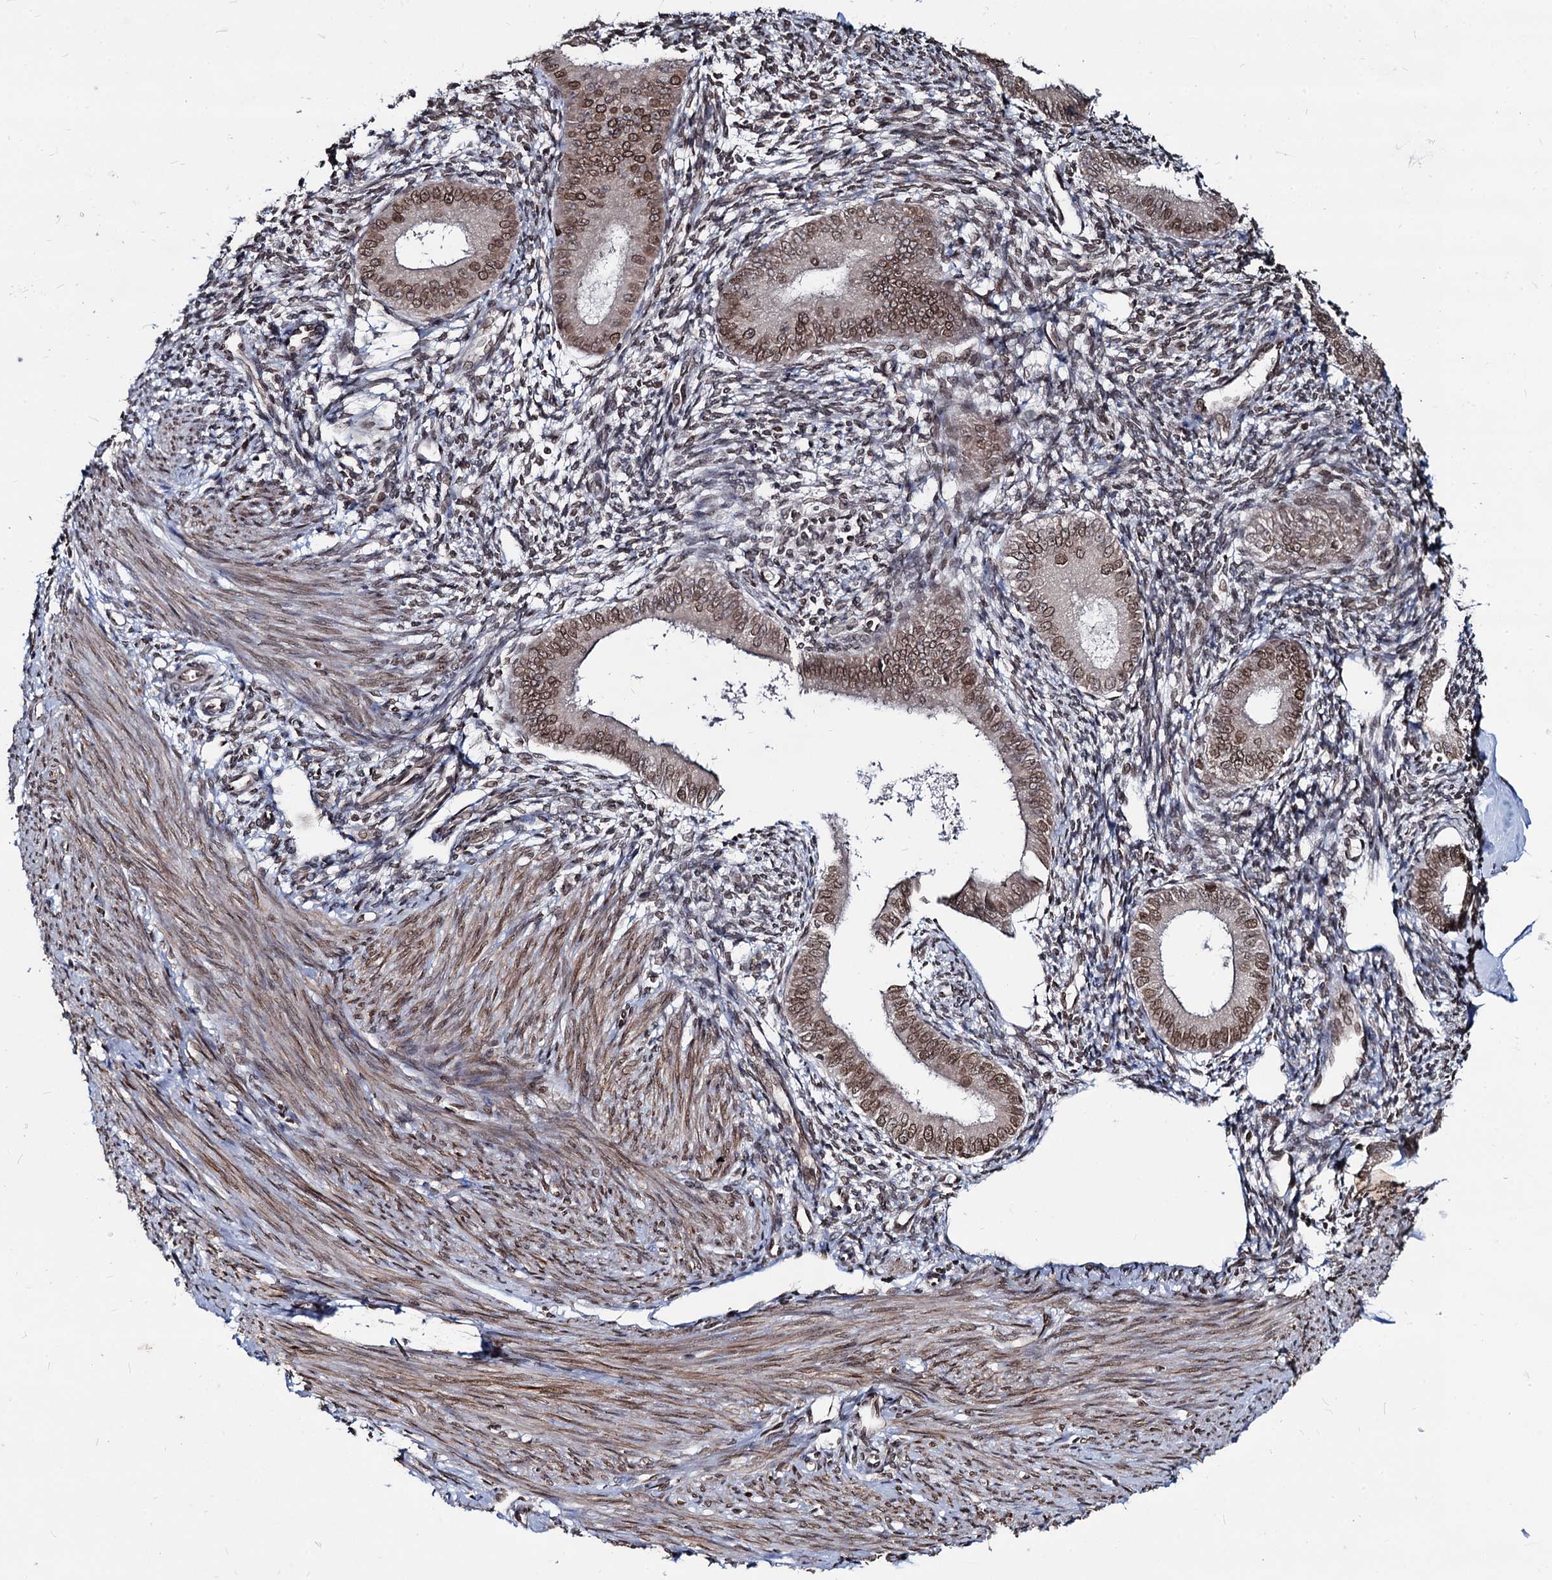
{"staining": {"intensity": "weak", "quantity": "25%-75%", "location": "nuclear"}, "tissue": "endometrium", "cell_type": "Cells in endometrial stroma", "image_type": "normal", "snomed": [{"axis": "morphology", "description": "Normal tissue, NOS"}, {"axis": "topography", "description": "Uterus"}, {"axis": "topography", "description": "Endometrium"}], "caption": "This micrograph exhibits IHC staining of unremarkable human endometrium, with low weak nuclear expression in about 25%-75% of cells in endometrial stroma.", "gene": "RNF6", "patient": {"sex": "female", "age": 48}}